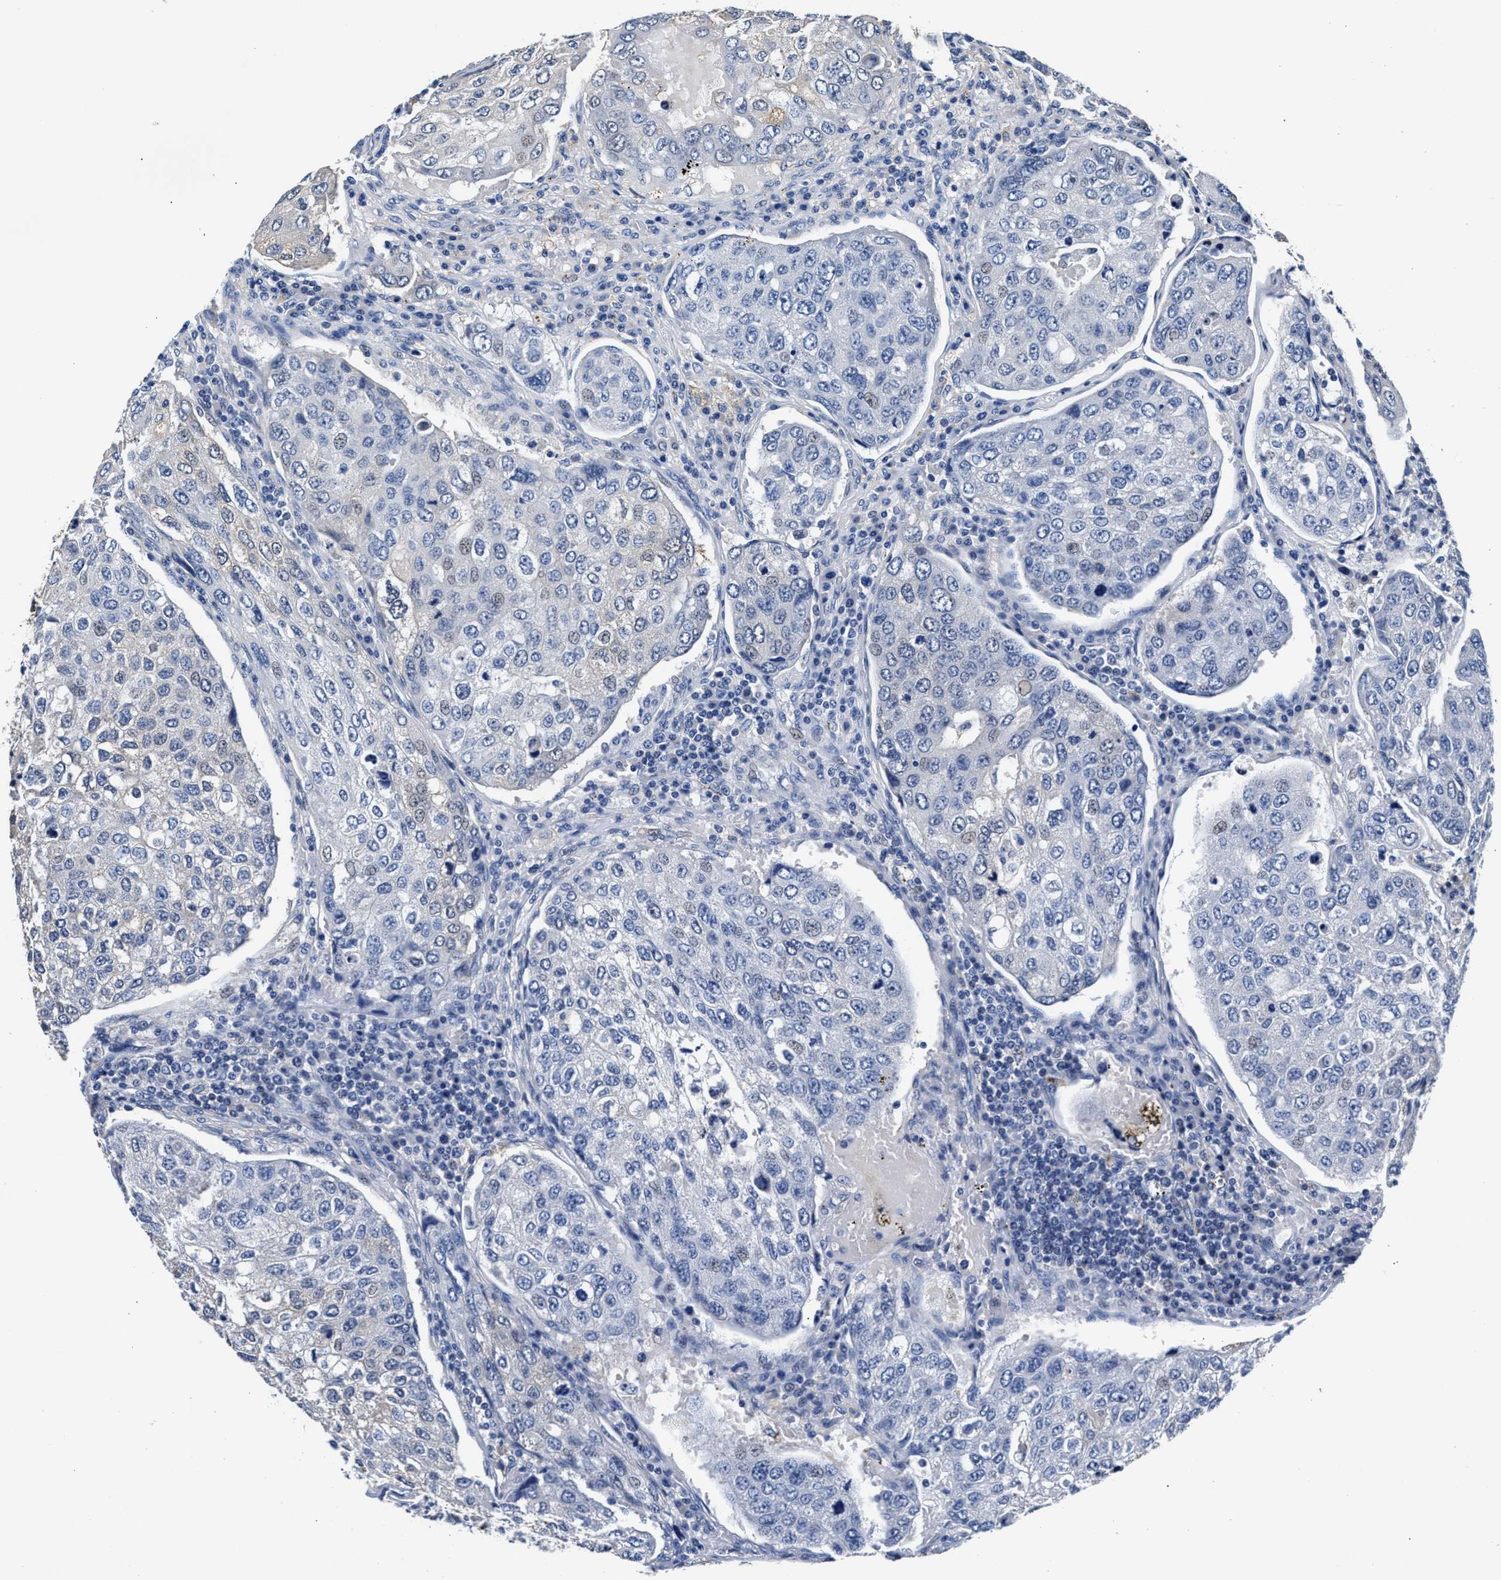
{"staining": {"intensity": "negative", "quantity": "none", "location": "none"}, "tissue": "urothelial cancer", "cell_type": "Tumor cells", "image_type": "cancer", "snomed": [{"axis": "morphology", "description": "Urothelial carcinoma, High grade"}, {"axis": "topography", "description": "Lymph node"}, {"axis": "topography", "description": "Urinary bladder"}], "caption": "A histopathology image of human urothelial cancer is negative for staining in tumor cells.", "gene": "GSTM1", "patient": {"sex": "male", "age": 51}}